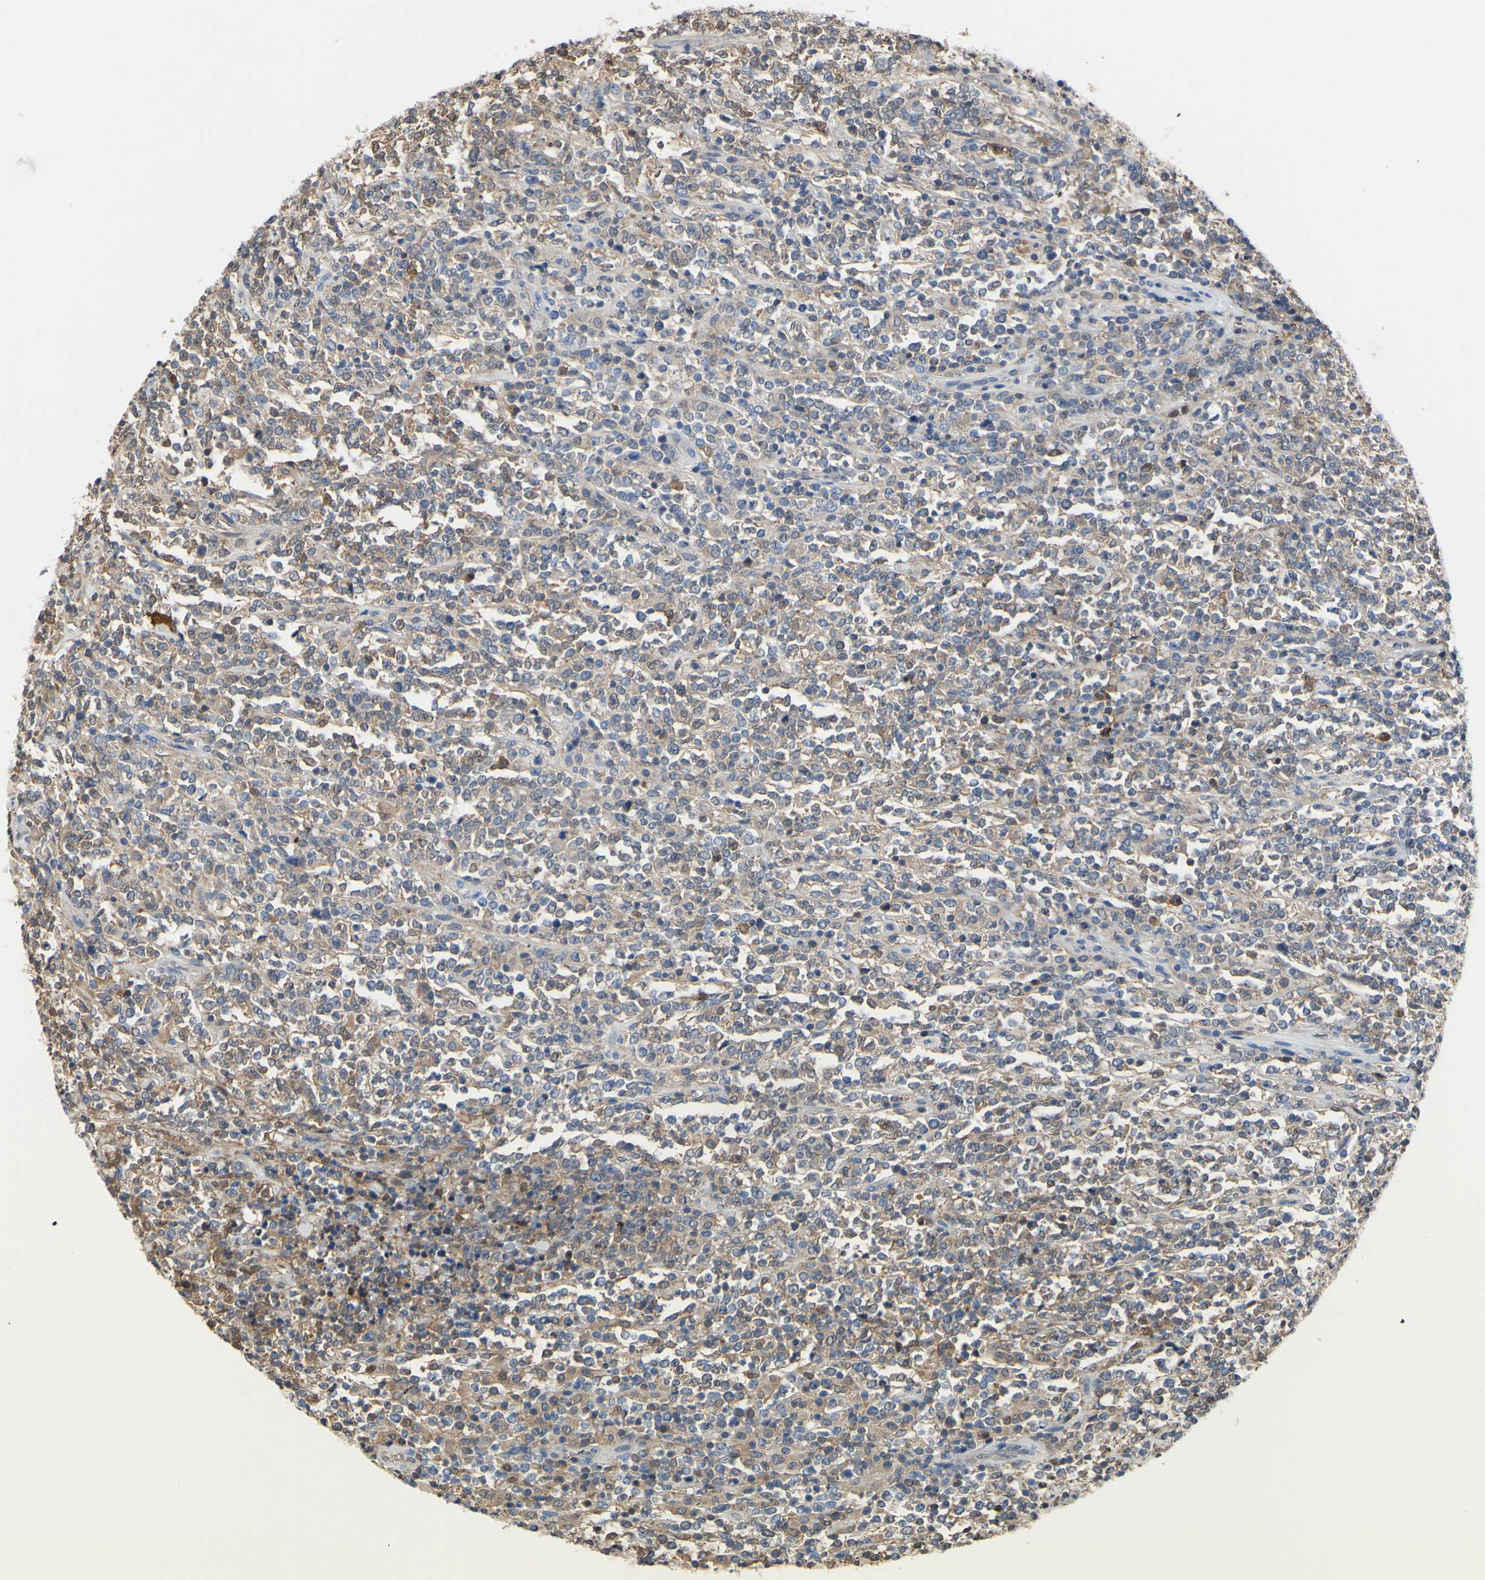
{"staining": {"intensity": "weak", "quantity": ">75%", "location": "cytoplasmic/membranous"}, "tissue": "lymphoma", "cell_type": "Tumor cells", "image_type": "cancer", "snomed": [{"axis": "morphology", "description": "Malignant lymphoma, non-Hodgkin's type, High grade"}, {"axis": "topography", "description": "Soft tissue"}], "caption": "This is a micrograph of immunohistochemistry staining of high-grade malignant lymphoma, non-Hodgkin's type, which shows weak staining in the cytoplasmic/membranous of tumor cells.", "gene": "UPK3B", "patient": {"sex": "male", "age": 18}}